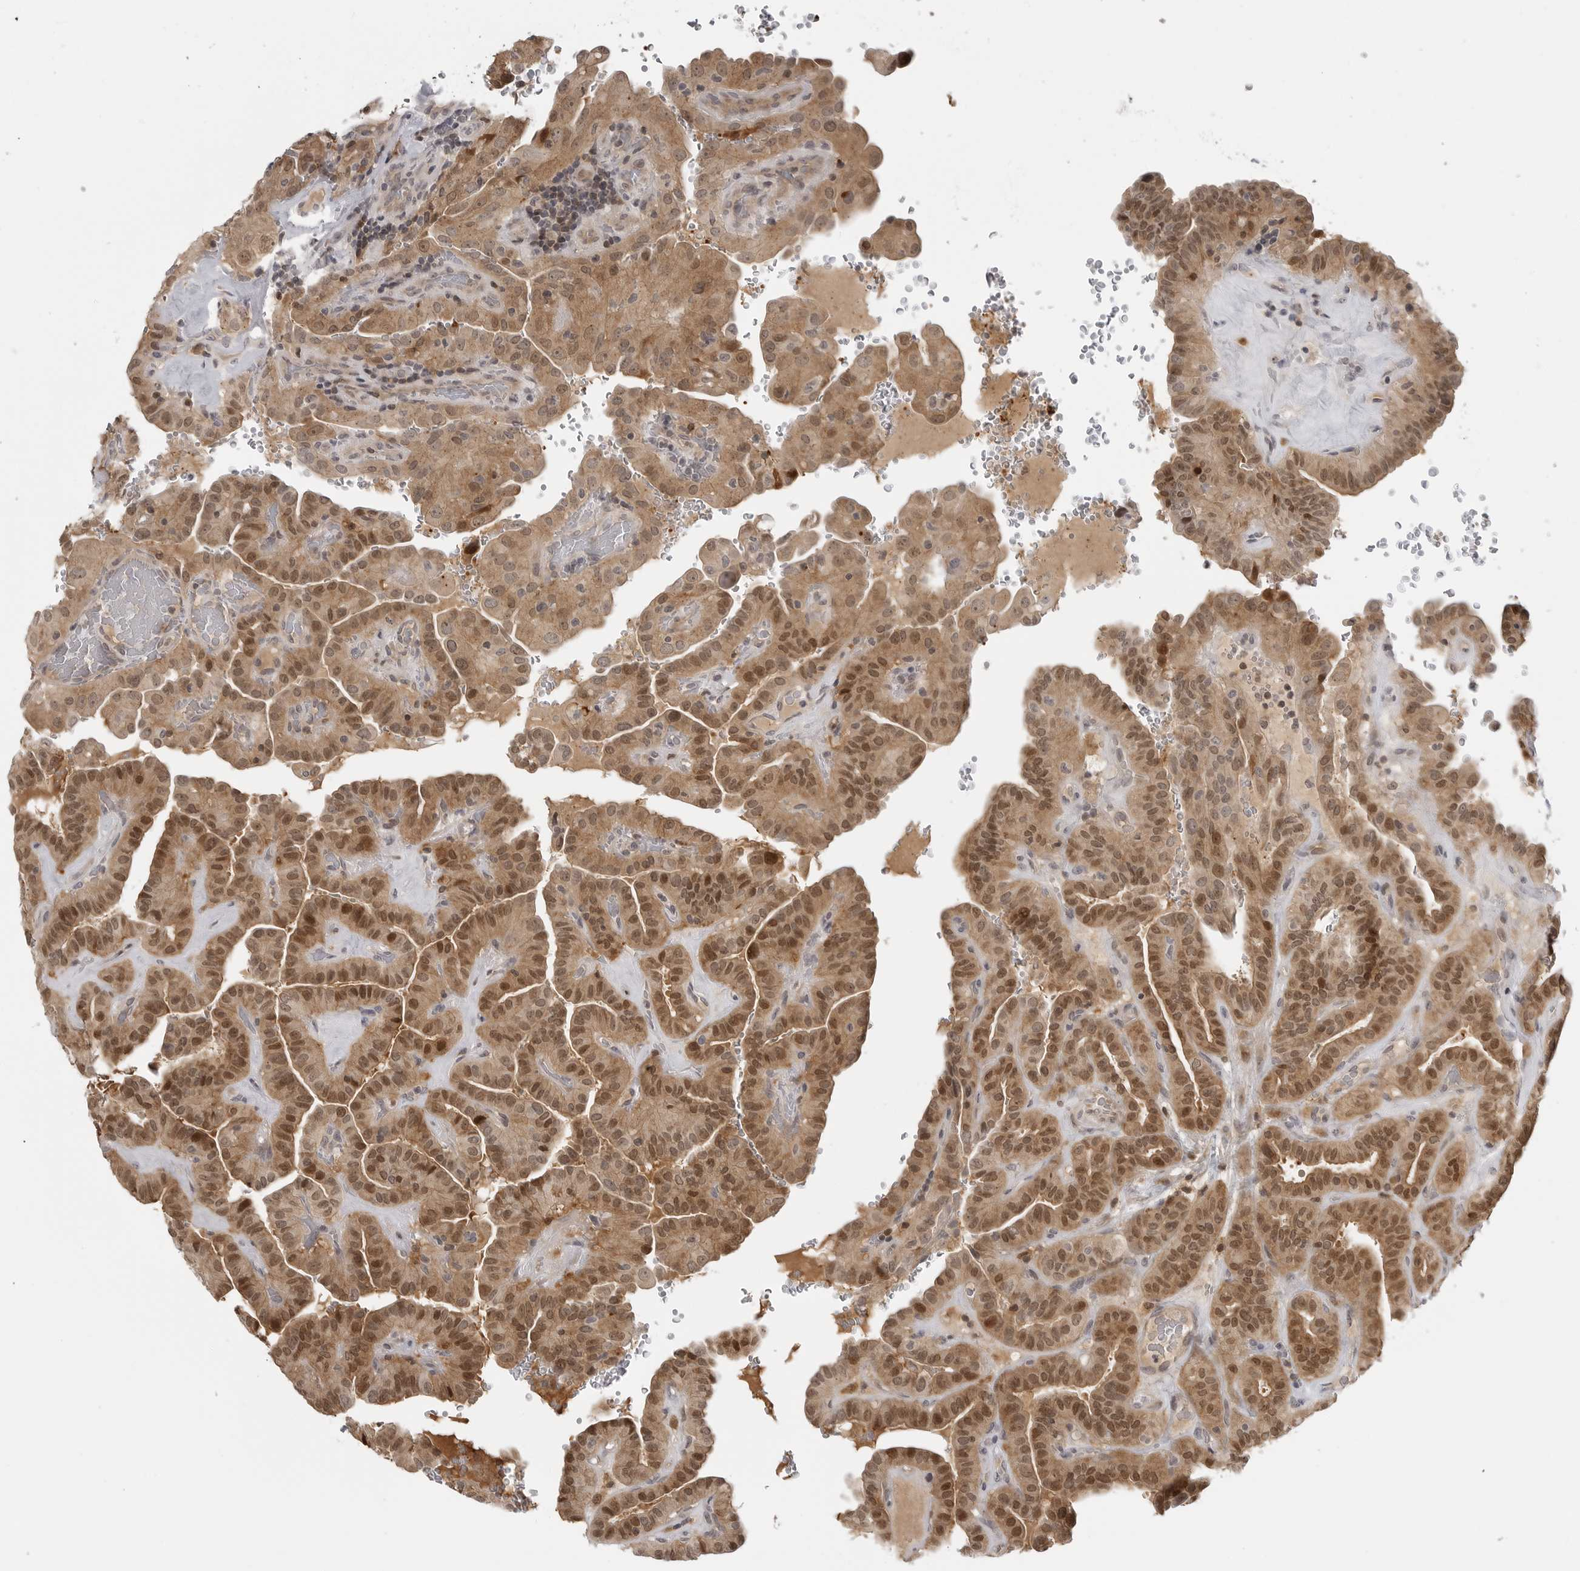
{"staining": {"intensity": "moderate", "quantity": ">75%", "location": "cytoplasmic/membranous,nuclear"}, "tissue": "thyroid cancer", "cell_type": "Tumor cells", "image_type": "cancer", "snomed": [{"axis": "morphology", "description": "Papillary adenocarcinoma, NOS"}, {"axis": "topography", "description": "Thyroid gland"}], "caption": "Human thyroid cancer (papillary adenocarcinoma) stained with a brown dye exhibits moderate cytoplasmic/membranous and nuclear positive expression in approximately >75% of tumor cells.", "gene": "CTIF", "patient": {"sex": "male", "age": 77}}